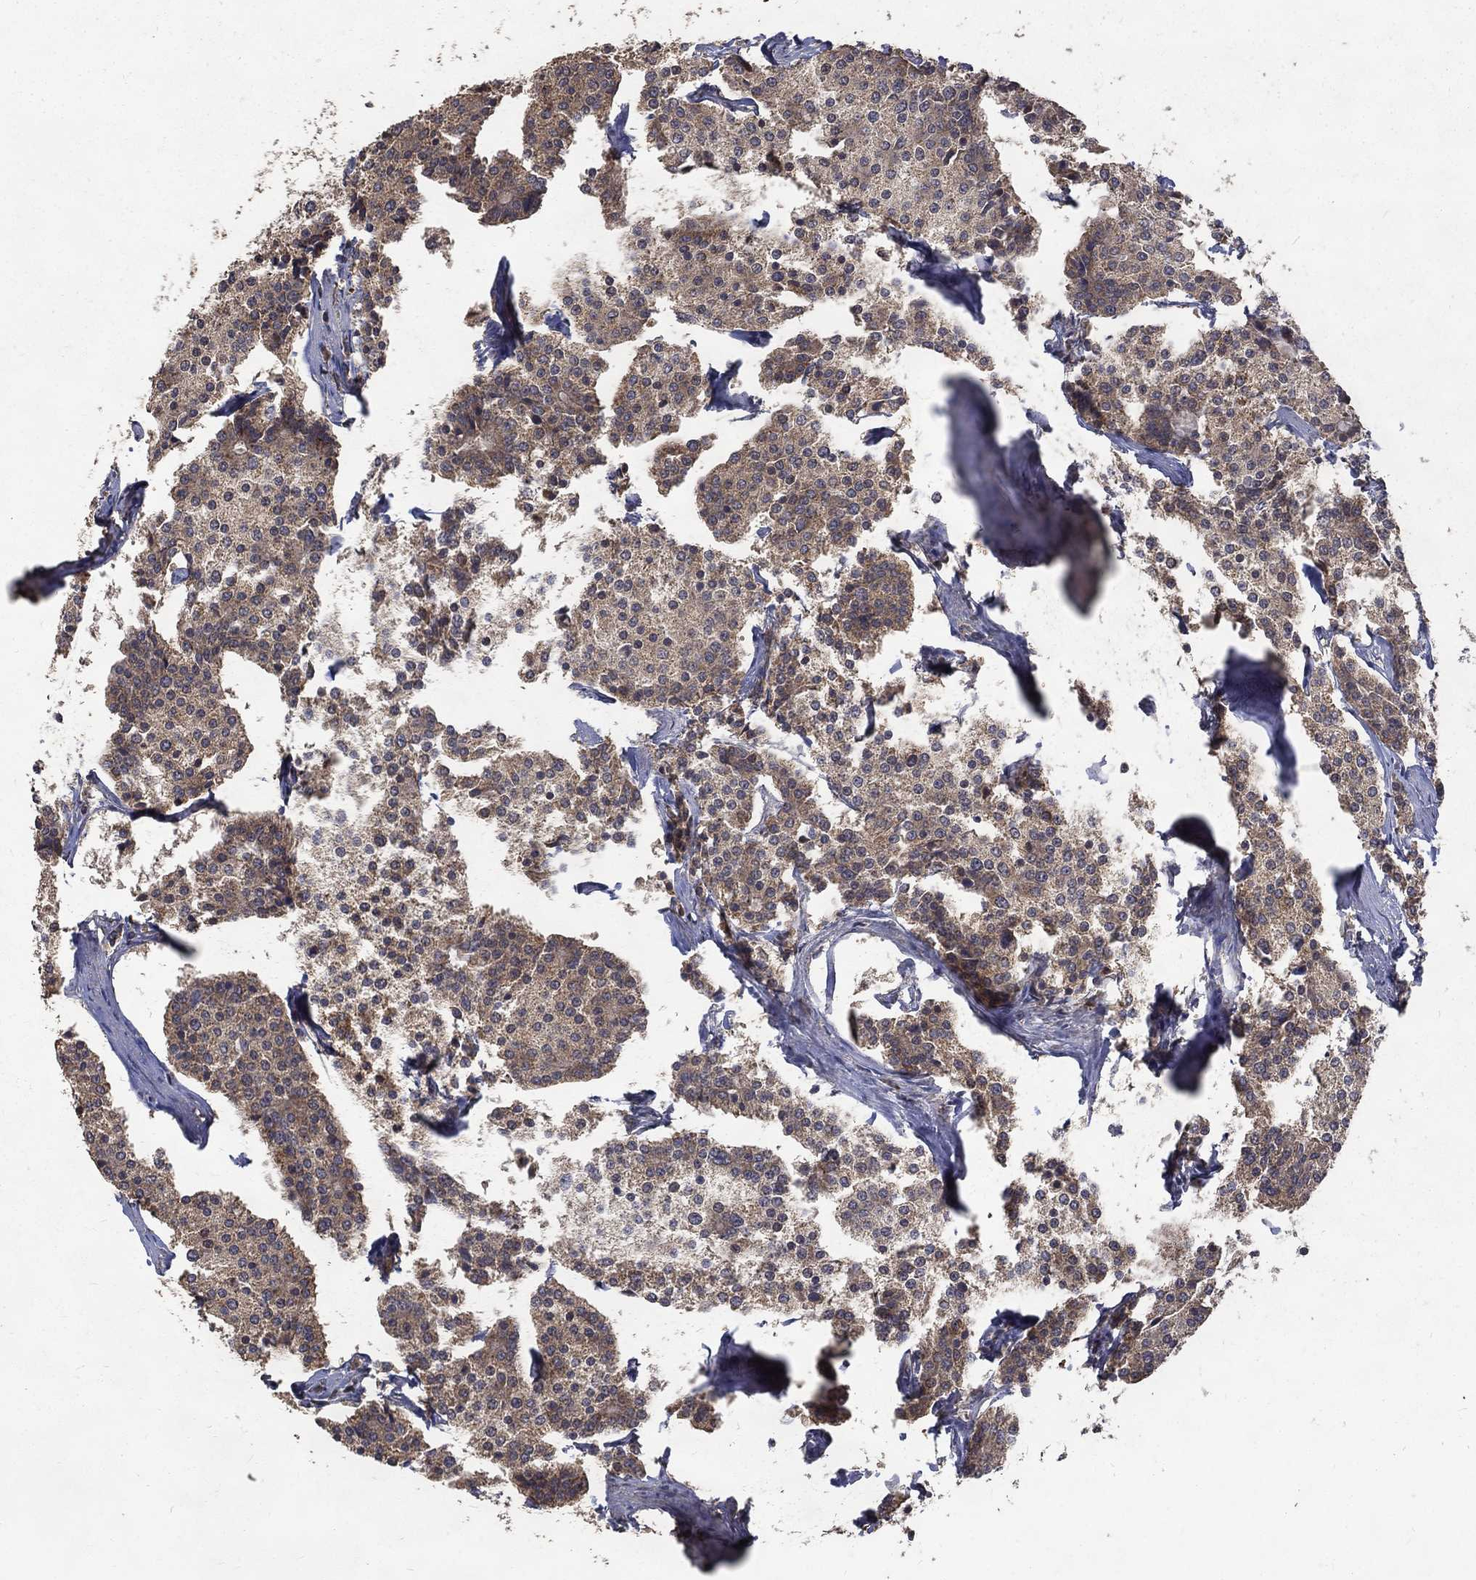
{"staining": {"intensity": "moderate", "quantity": "<25%", "location": "cytoplasmic/membranous"}, "tissue": "carcinoid", "cell_type": "Tumor cells", "image_type": "cancer", "snomed": [{"axis": "morphology", "description": "Carcinoid, malignant, NOS"}, {"axis": "topography", "description": "Small intestine"}], "caption": "A brown stain highlights moderate cytoplasmic/membranous expression of a protein in carcinoid tumor cells.", "gene": "C17orf75", "patient": {"sex": "female", "age": 65}}